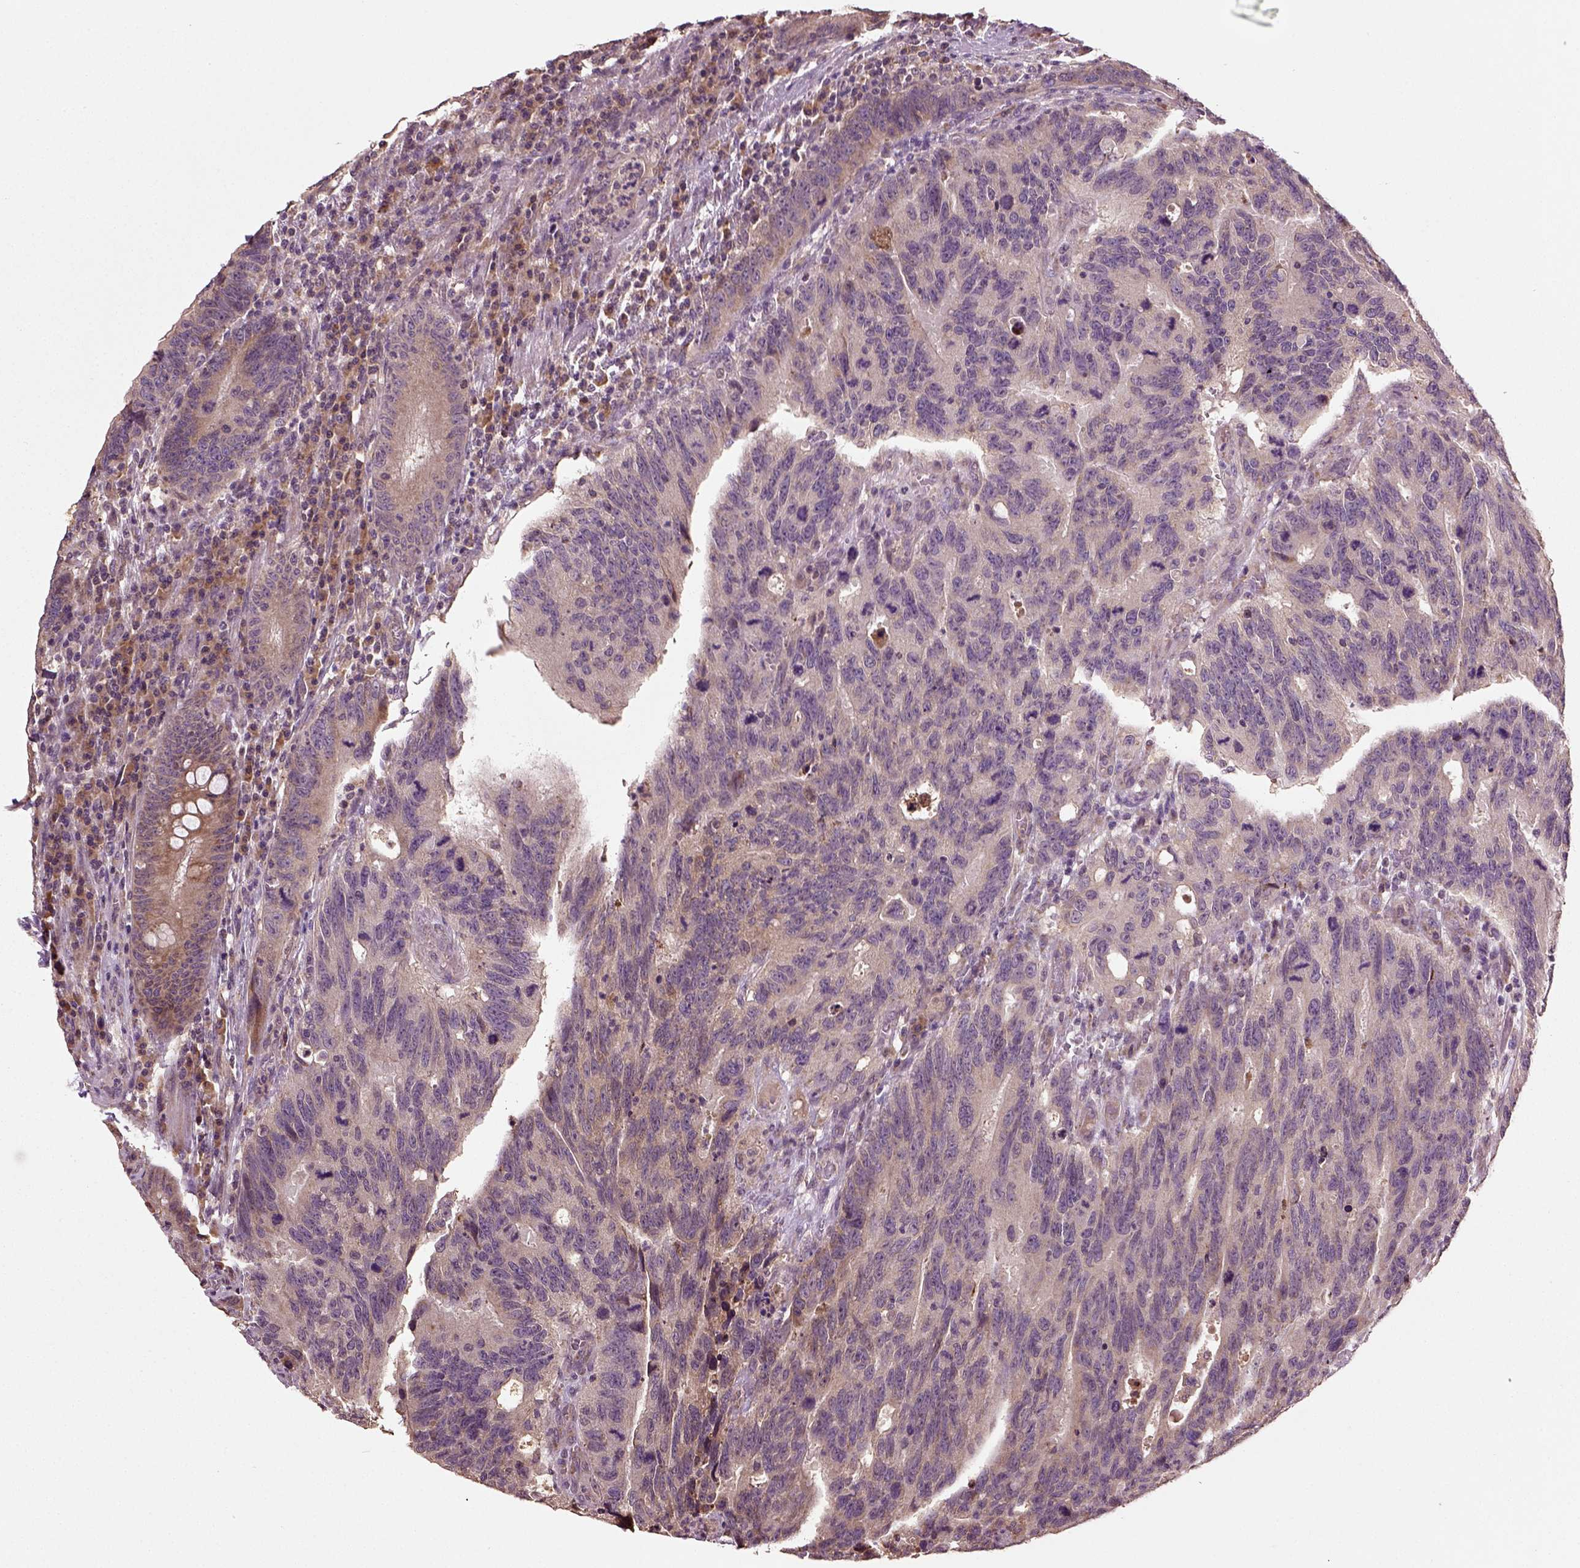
{"staining": {"intensity": "moderate", "quantity": "25%-75%", "location": "cytoplasmic/membranous"}, "tissue": "colorectal cancer", "cell_type": "Tumor cells", "image_type": "cancer", "snomed": [{"axis": "morphology", "description": "Adenocarcinoma, NOS"}, {"axis": "topography", "description": "Colon"}], "caption": "Human colorectal cancer stained with a protein marker reveals moderate staining in tumor cells.", "gene": "ERV3-1", "patient": {"sex": "female", "age": 77}}